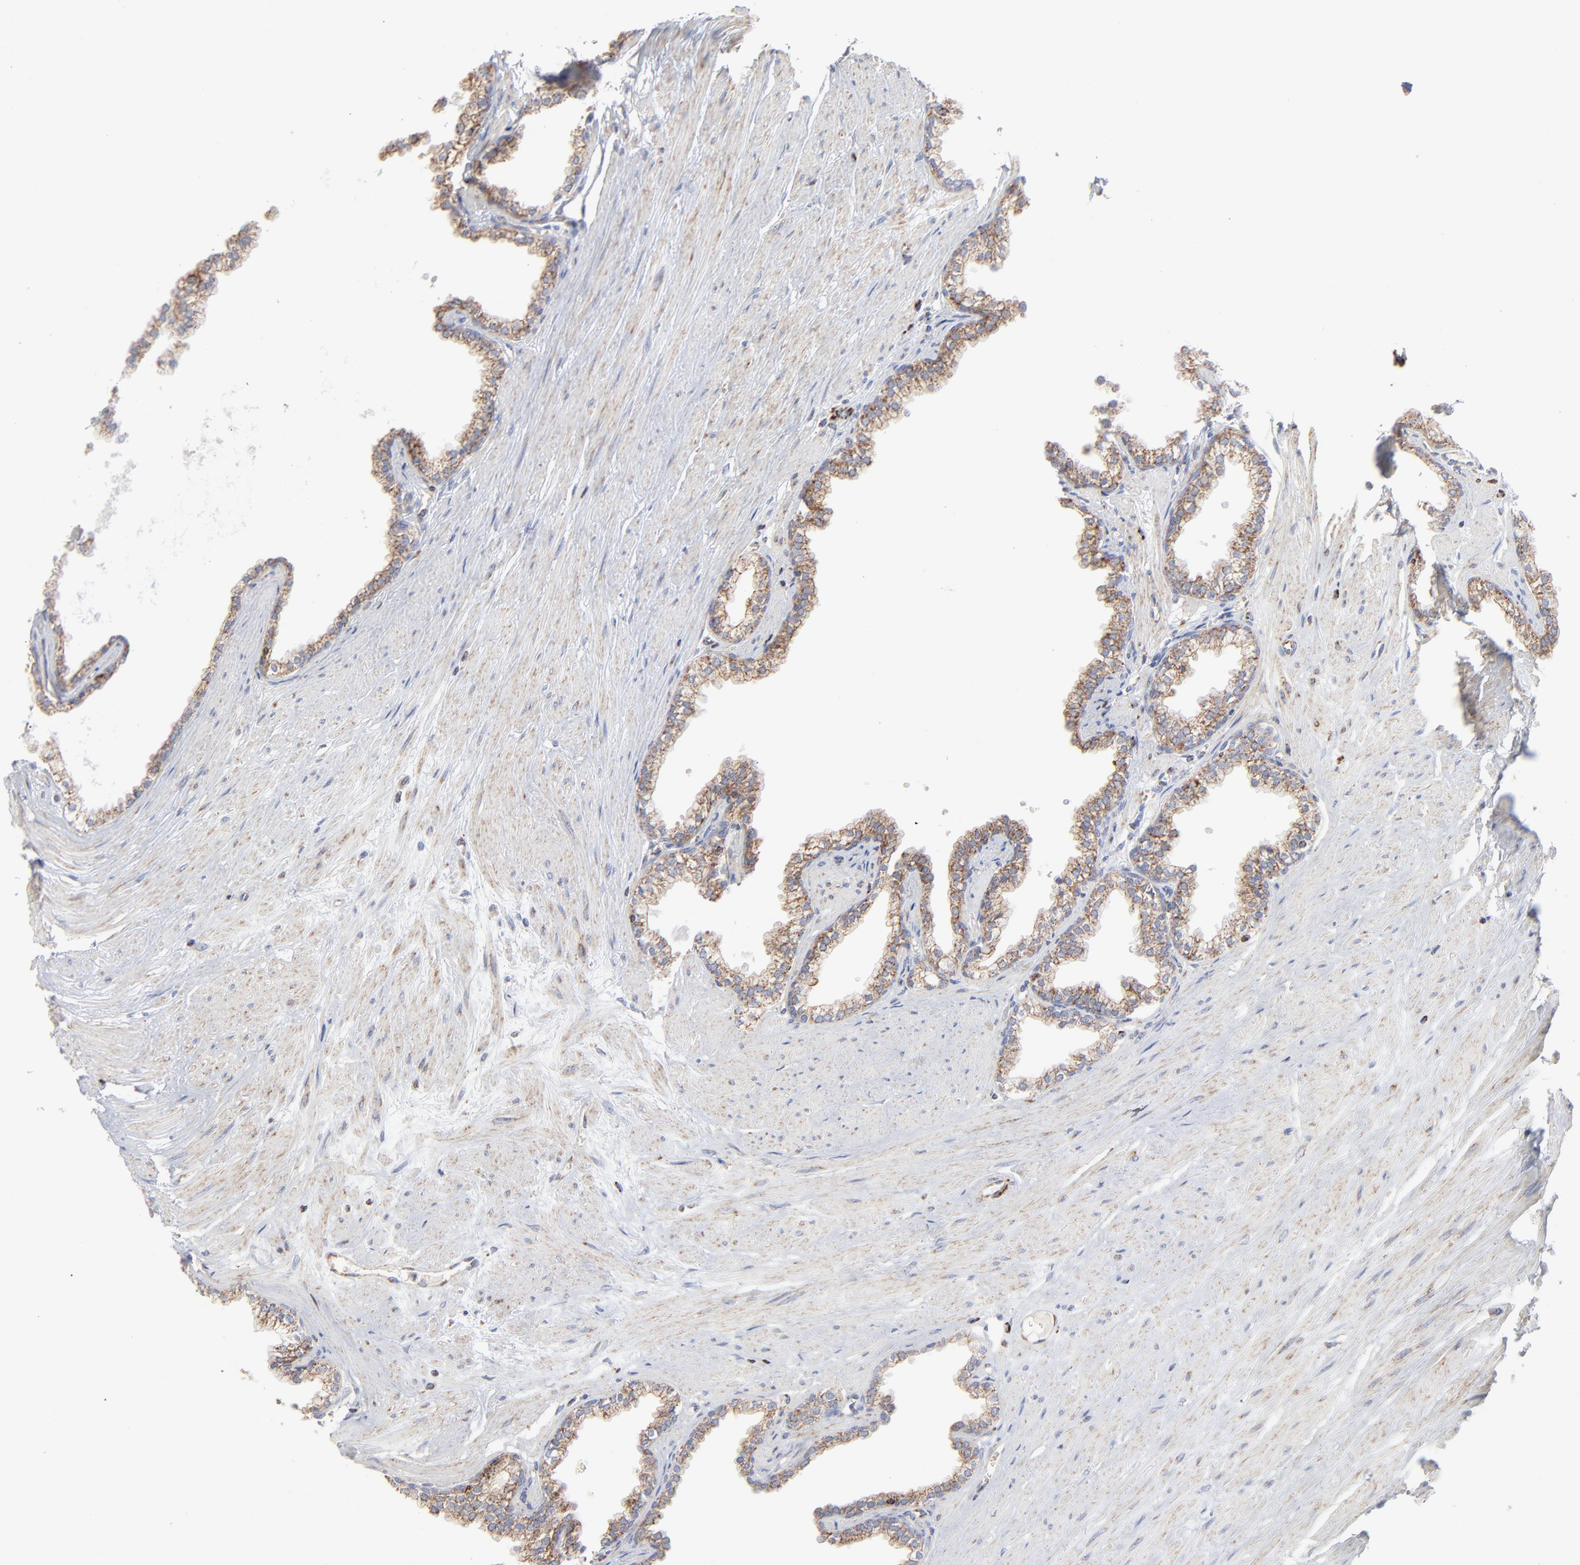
{"staining": {"intensity": "moderate", "quantity": ">75%", "location": "cytoplasmic/membranous"}, "tissue": "prostate", "cell_type": "Glandular cells", "image_type": "normal", "snomed": [{"axis": "morphology", "description": "Normal tissue, NOS"}, {"axis": "topography", "description": "Prostate"}], "caption": "DAB (3,3'-diaminobenzidine) immunohistochemical staining of normal human prostate reveals moderate cytoplasmic/membranous protein expression in approximately >75% of glandular cells. Ihc stains the protein of interest in brown and the nuclei are stained blue.", "gene": "ASB3", "patient": {"sex": "male", "age": 64}}